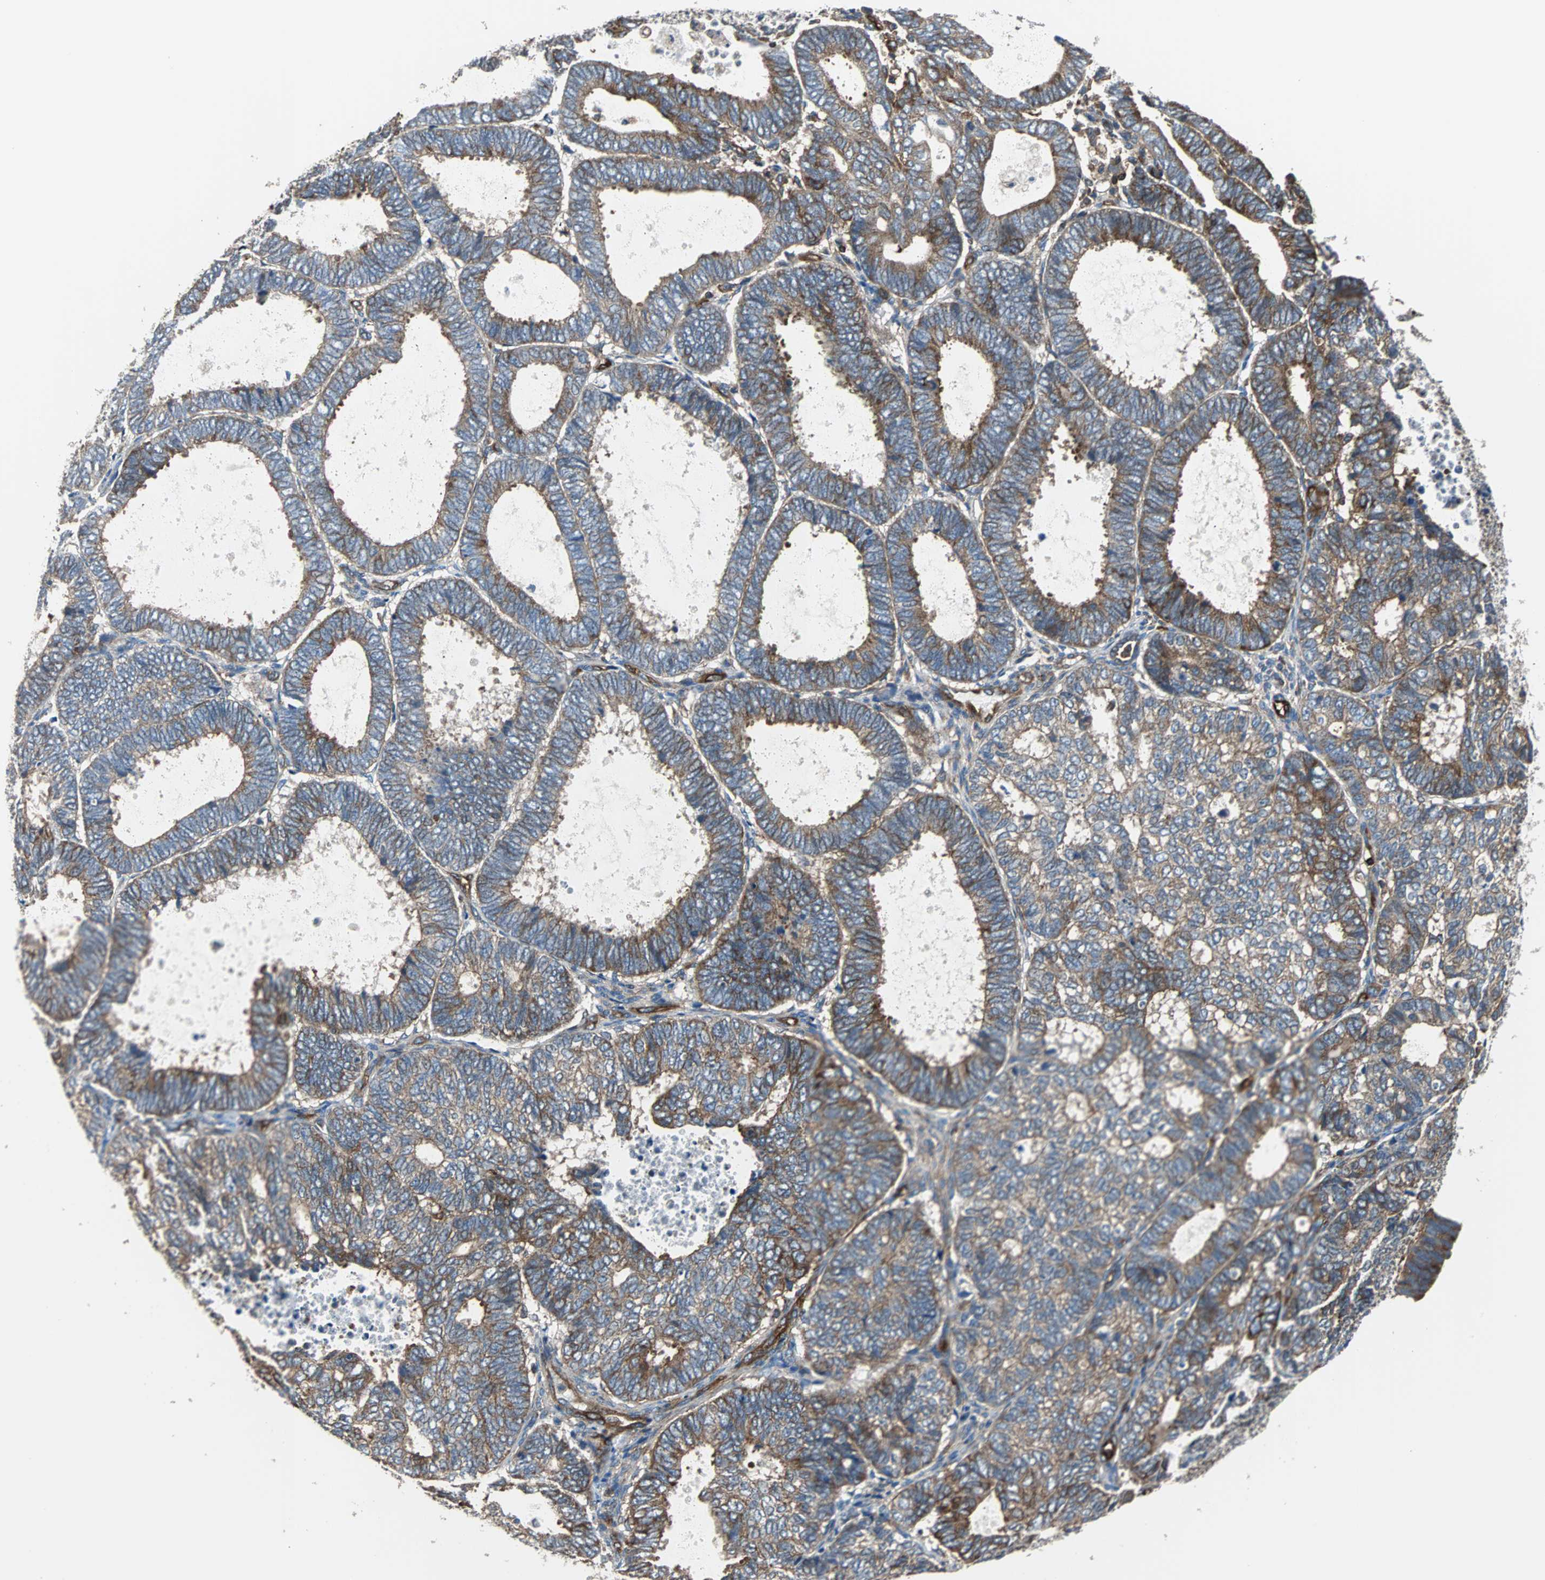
{"staining": {"intensity": "weak", "quantity": ">75%", "location": "cytoplasmic/membranous"}, "tissue": "endometrial cancer", "cell_type": "Tumor cells", "image_type": "cancer", "snomed": [{"axis": "morphology", "description": "Adenocarcinoma, NOS"}, {"axis": "topography", "description": "Uterus"}], "caption": "A brown stain highlights weak cytoplasmic/membranous staining of a protein in human endometrial adenocarcinoma tumor cells. Immunohistochemistry stains the protein of interest in brown and the nuclei are stained blue.", "gene": "PLCG2", "patient": {"sex": "female", "age": 60}}